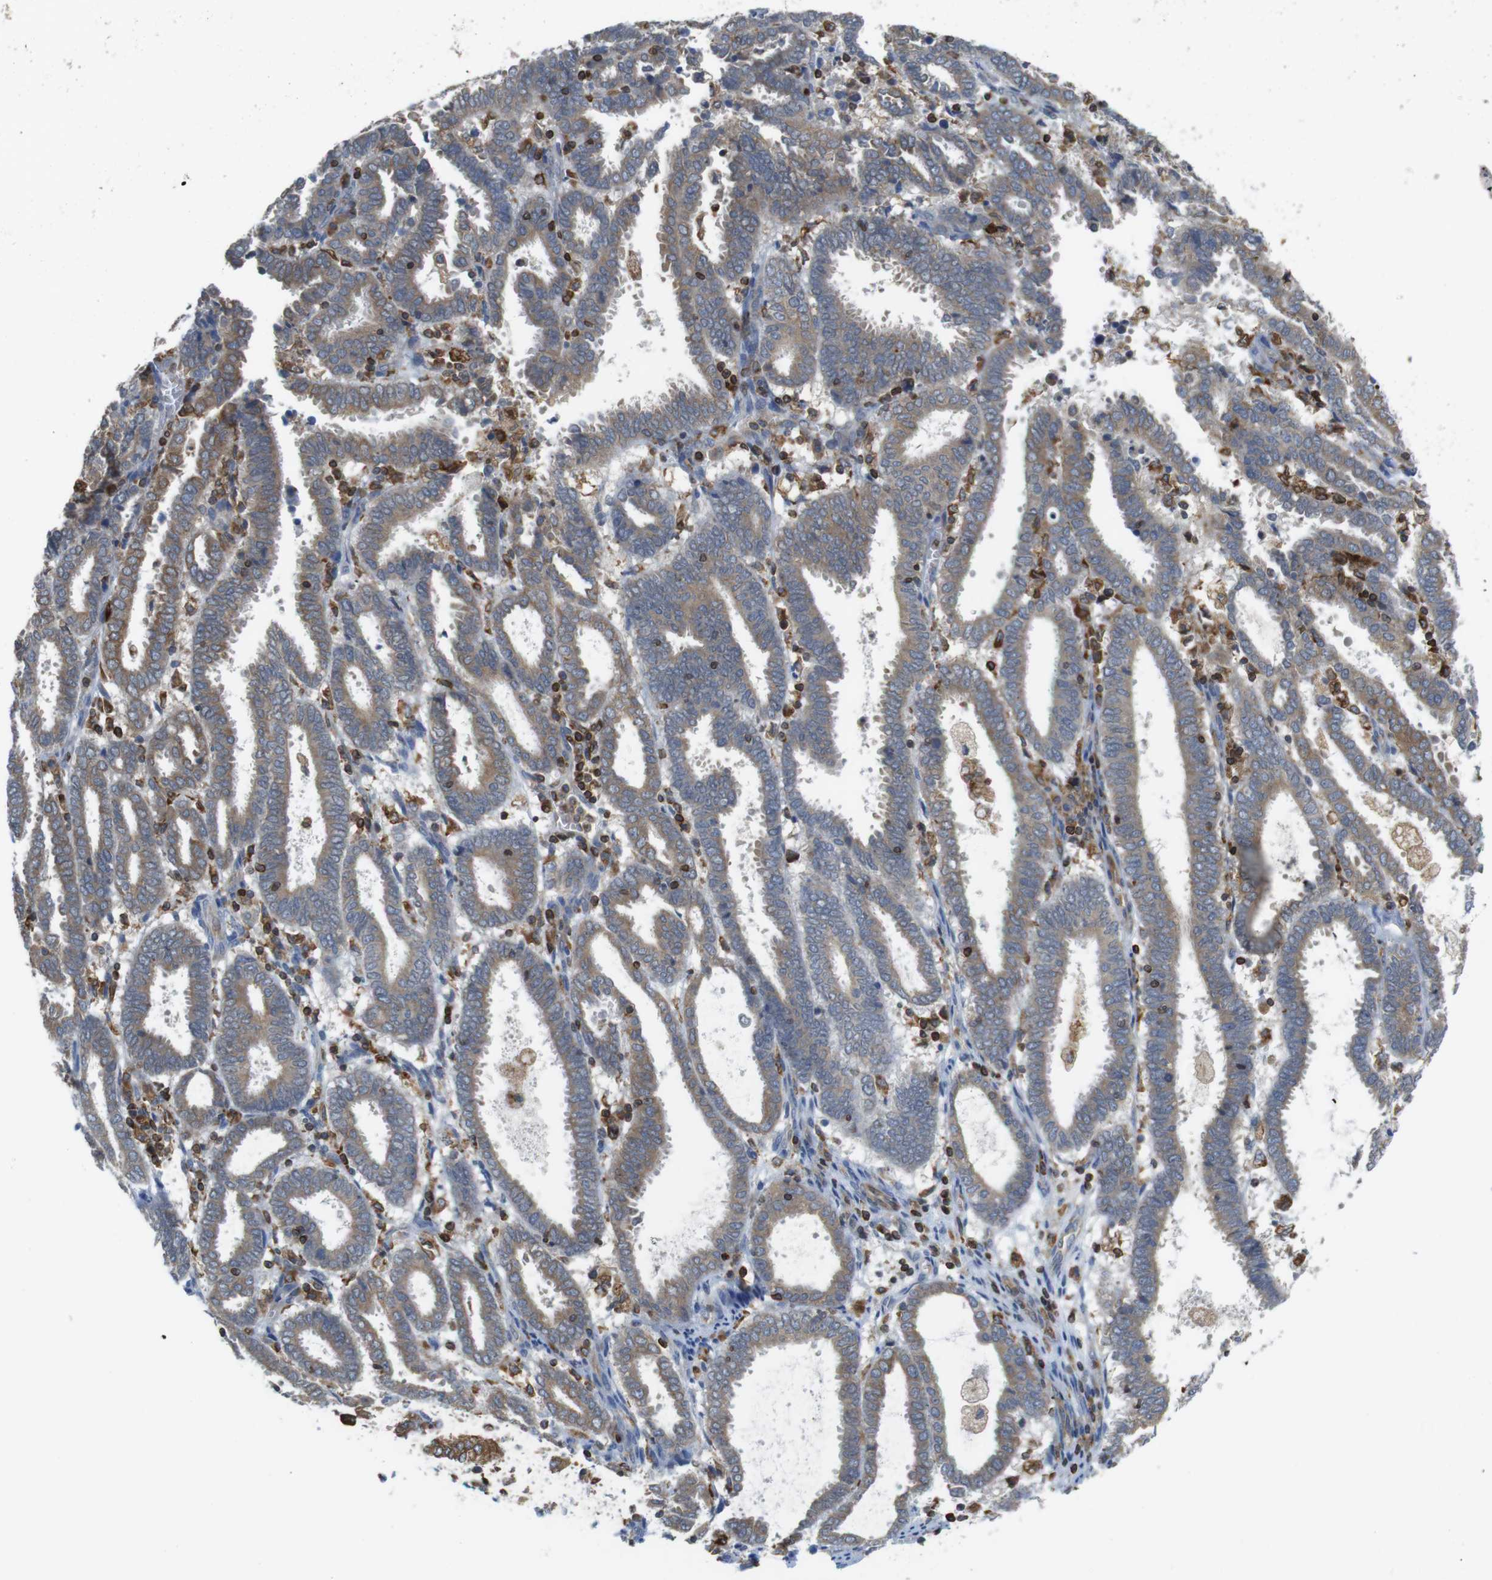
{"staining": {"intensity": "weak", "quantity": "25%-75%", "location": "cytoplasmic/membranous"}, "tissue": "endometrial cancer", "cell_type": "Tumor cells", "image_type": "cancer", "snomed": [{"axis": "morphology", "description": "Adenocarcinoma, NOS"}, {"axis": "topography", "description": "Uterus"}], "caption": "This is an image of immunohistochemistry staining of endometrial cancer, which shows weak positivity in the cytoplasmic/membranous of tumor cells.", "gene": "ARL6IP5", "patient": {"sex": "female", "age": 83}}